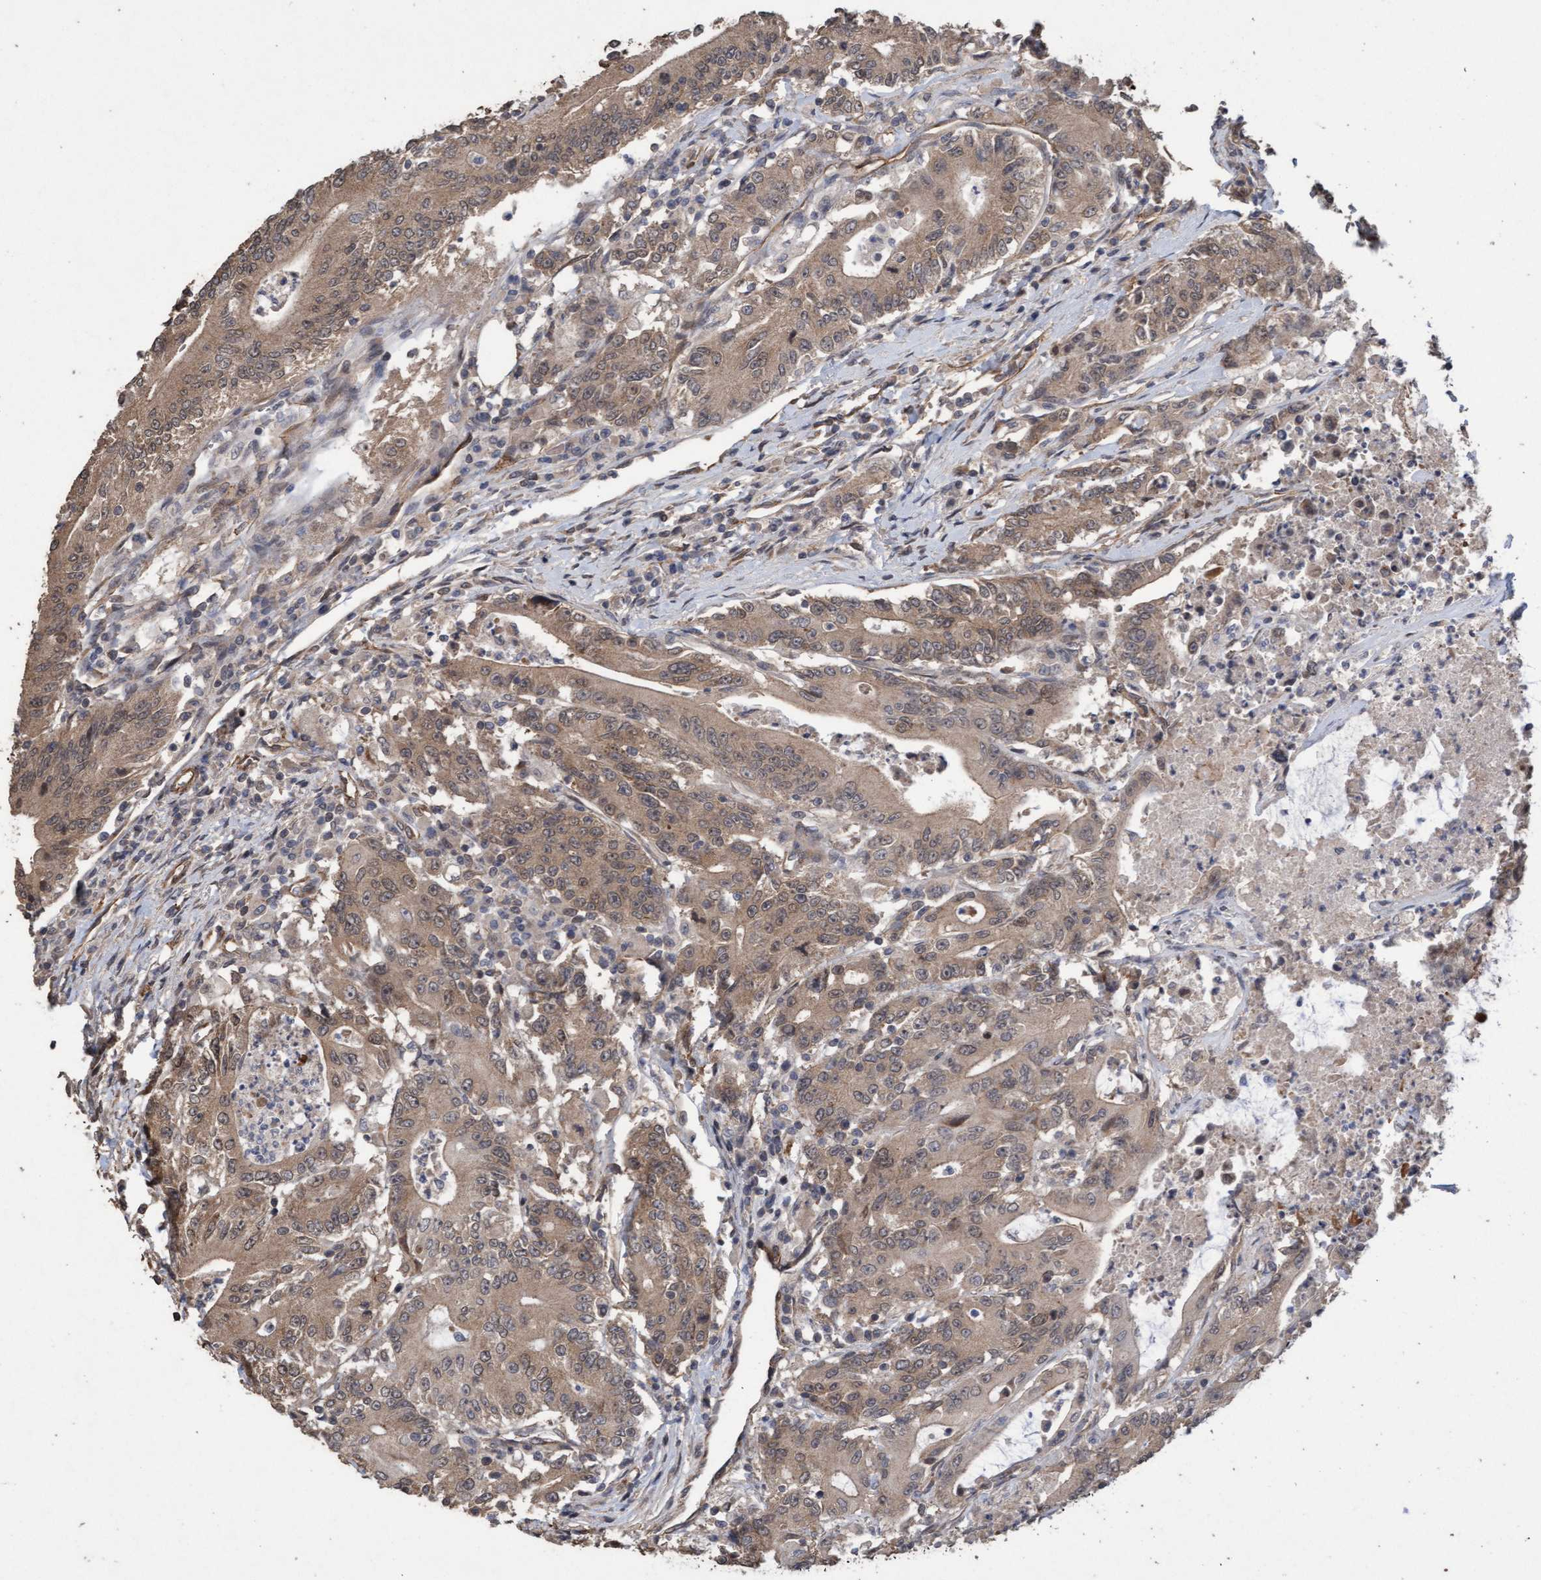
{"staining": {"intensity": "moderate", "quantity": ">75%", "location": "cytoplasmic/membranous"}, "tissue": "colorectal cancer", "cell_type": "Tumor cells", "image_type": "cancer", "snomed": [{"axis": "morphology", "description": "Adenocarcinoma, NOS"}, {"axis": "topography", "description": "Colon"}], "caption": "Immunohistochemistry (IHC) (DAB) staining of human adenocarcinoma (colorectal) exhibits moderate cytoplasmic/membranous protein staining in approximately >75% of tumor cells. Immunohistochemistry (IHC) stains the protein in brown and the nuclei are stained blue.", "gene": "CDC42EP4", "patient": {"sex": "female", "age": 77}}